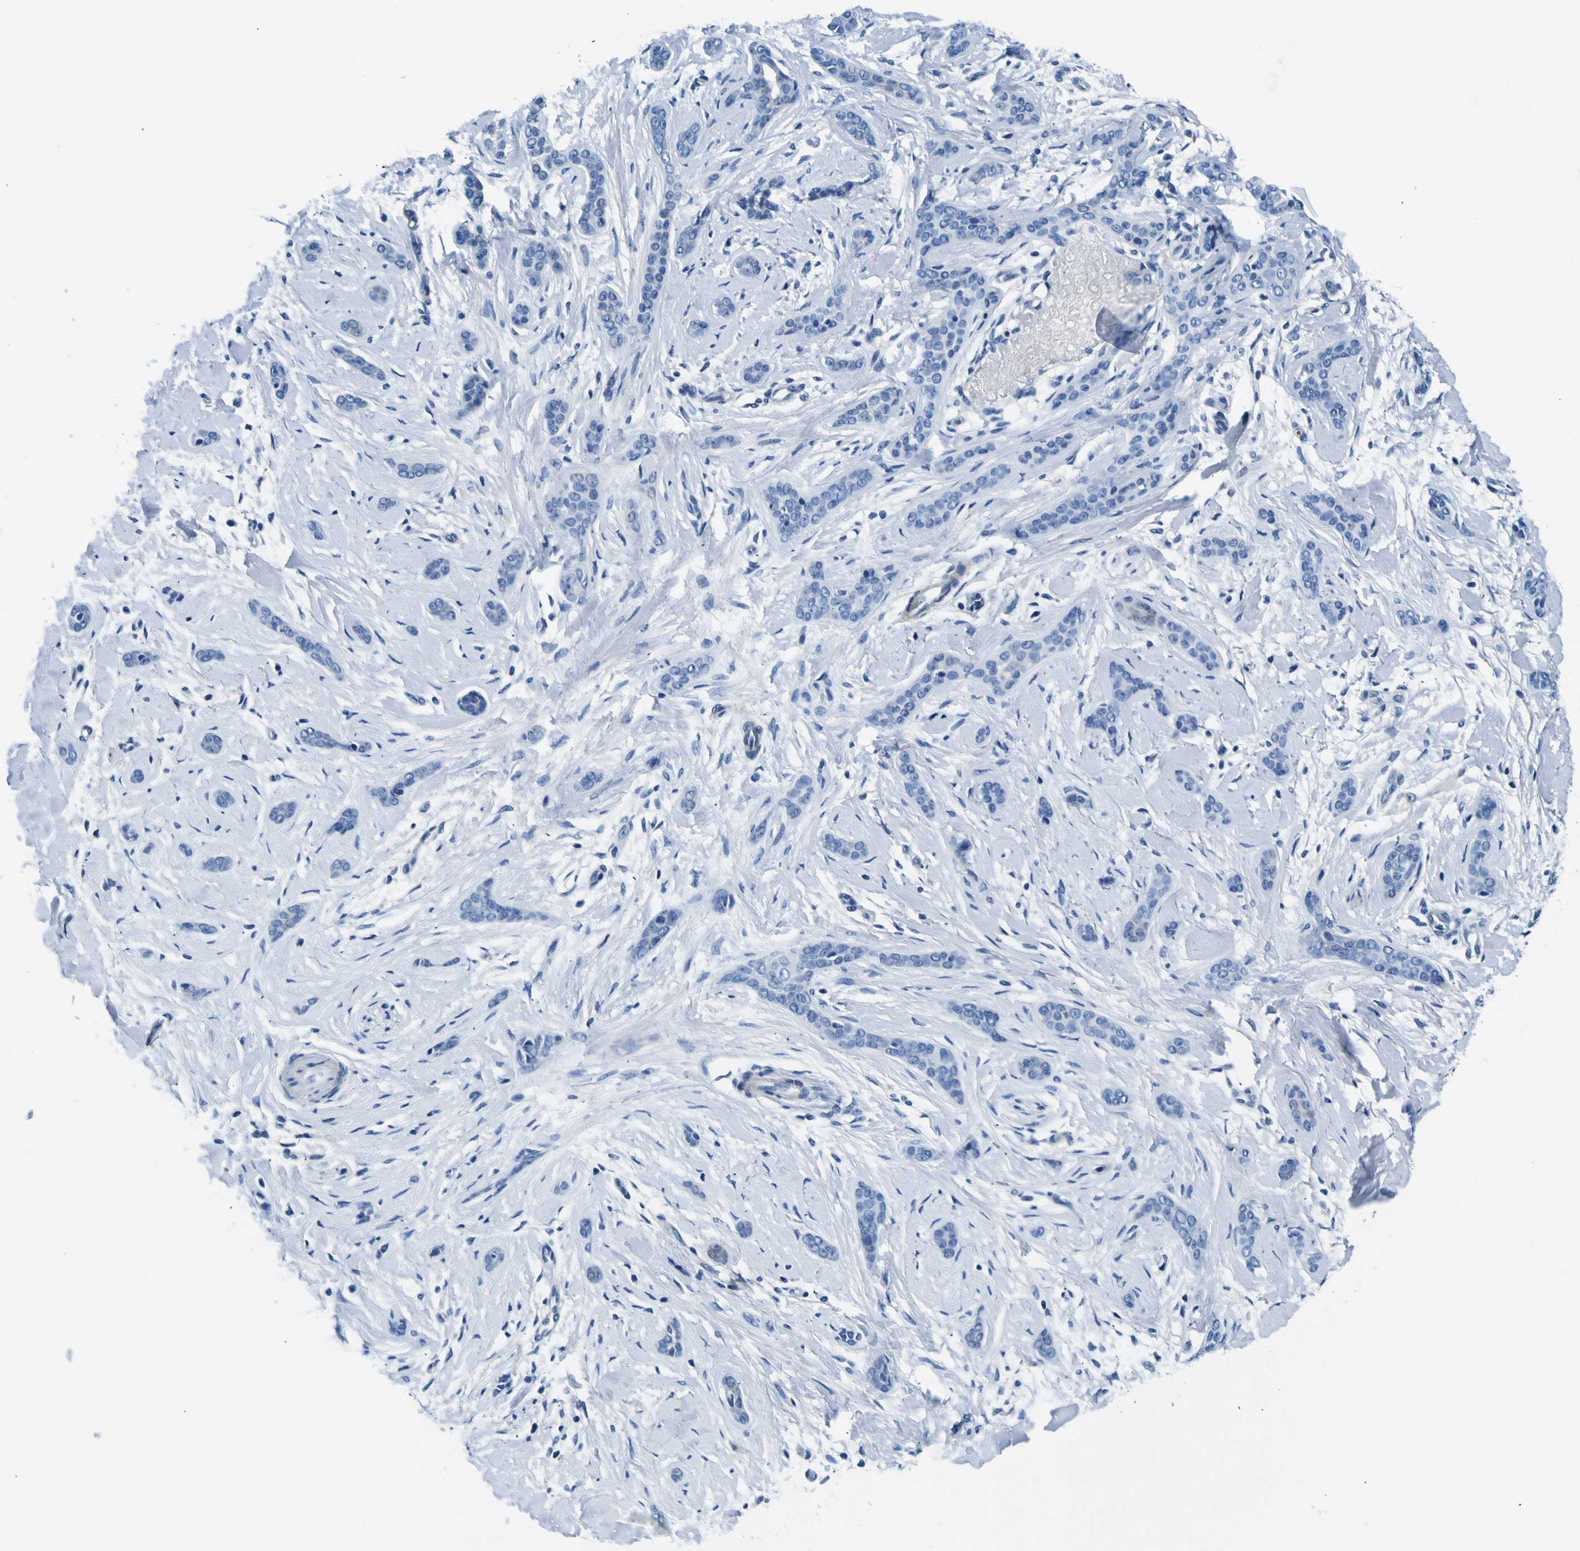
{"staining": {"intensity": "negative", "quantity": "none", "location": "none"}, "tissue": "skin cancer", "cell_type": "Tumor cells", "image_type": "cancer", "snomed": [{"axis": "morphology", "description": "Basal cell carcinoma"}, {"axis": "morphology", "description": "Adnexal tumor, benign"}, {"axis": "topography", "description": "Skin"}], "caption": "Tumor cells are negative for protein expression in human skin cancer (basal cell carcinoma).", "gene": "ADGRA2", "patient": {"sex": "female", "age": 42}}